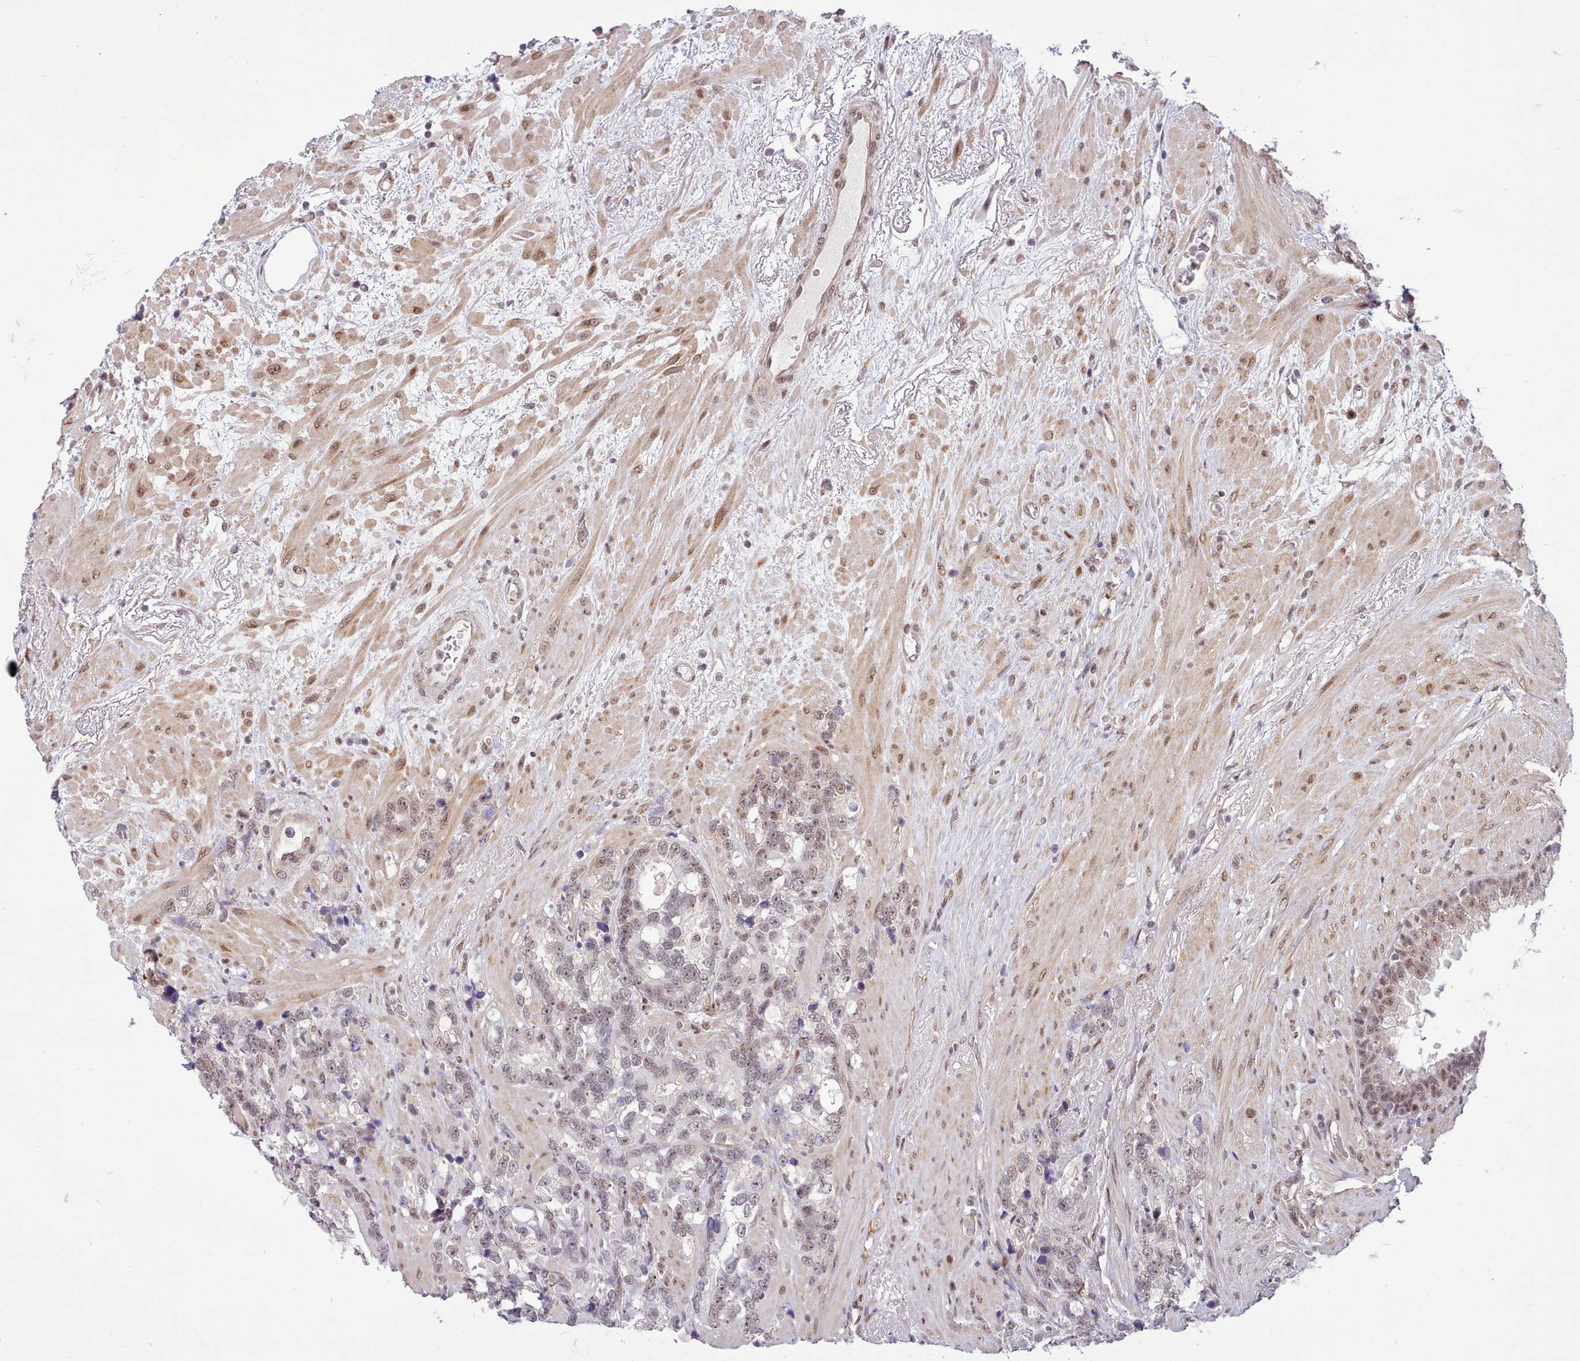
{"staining": {"intensity": "weak", "quantity": "25%-75%", "location": "nuclear"}, "tissue": "prostate cancer", "cell_type": "Tumor cells", "image_type": "cancer", "snomed": [{"axis": "morphology", "description": "Adenocarcinoma, High grade"}, {"axis": "topography", "description": "Prostate"}], "caption": "Weak nuclear protein expression is appreciated in about 25%-75% of tumor cells in high-grade adenocarcinoma (prostate). The staining is performed using DAB (3,3'-diaminobenzidine) brown chromogen to label protein expression. The nuclei are counter-stained blue using hematoxylin.", "gene": "HOXB7", "patient": {"sex": "male", "age": 74}}